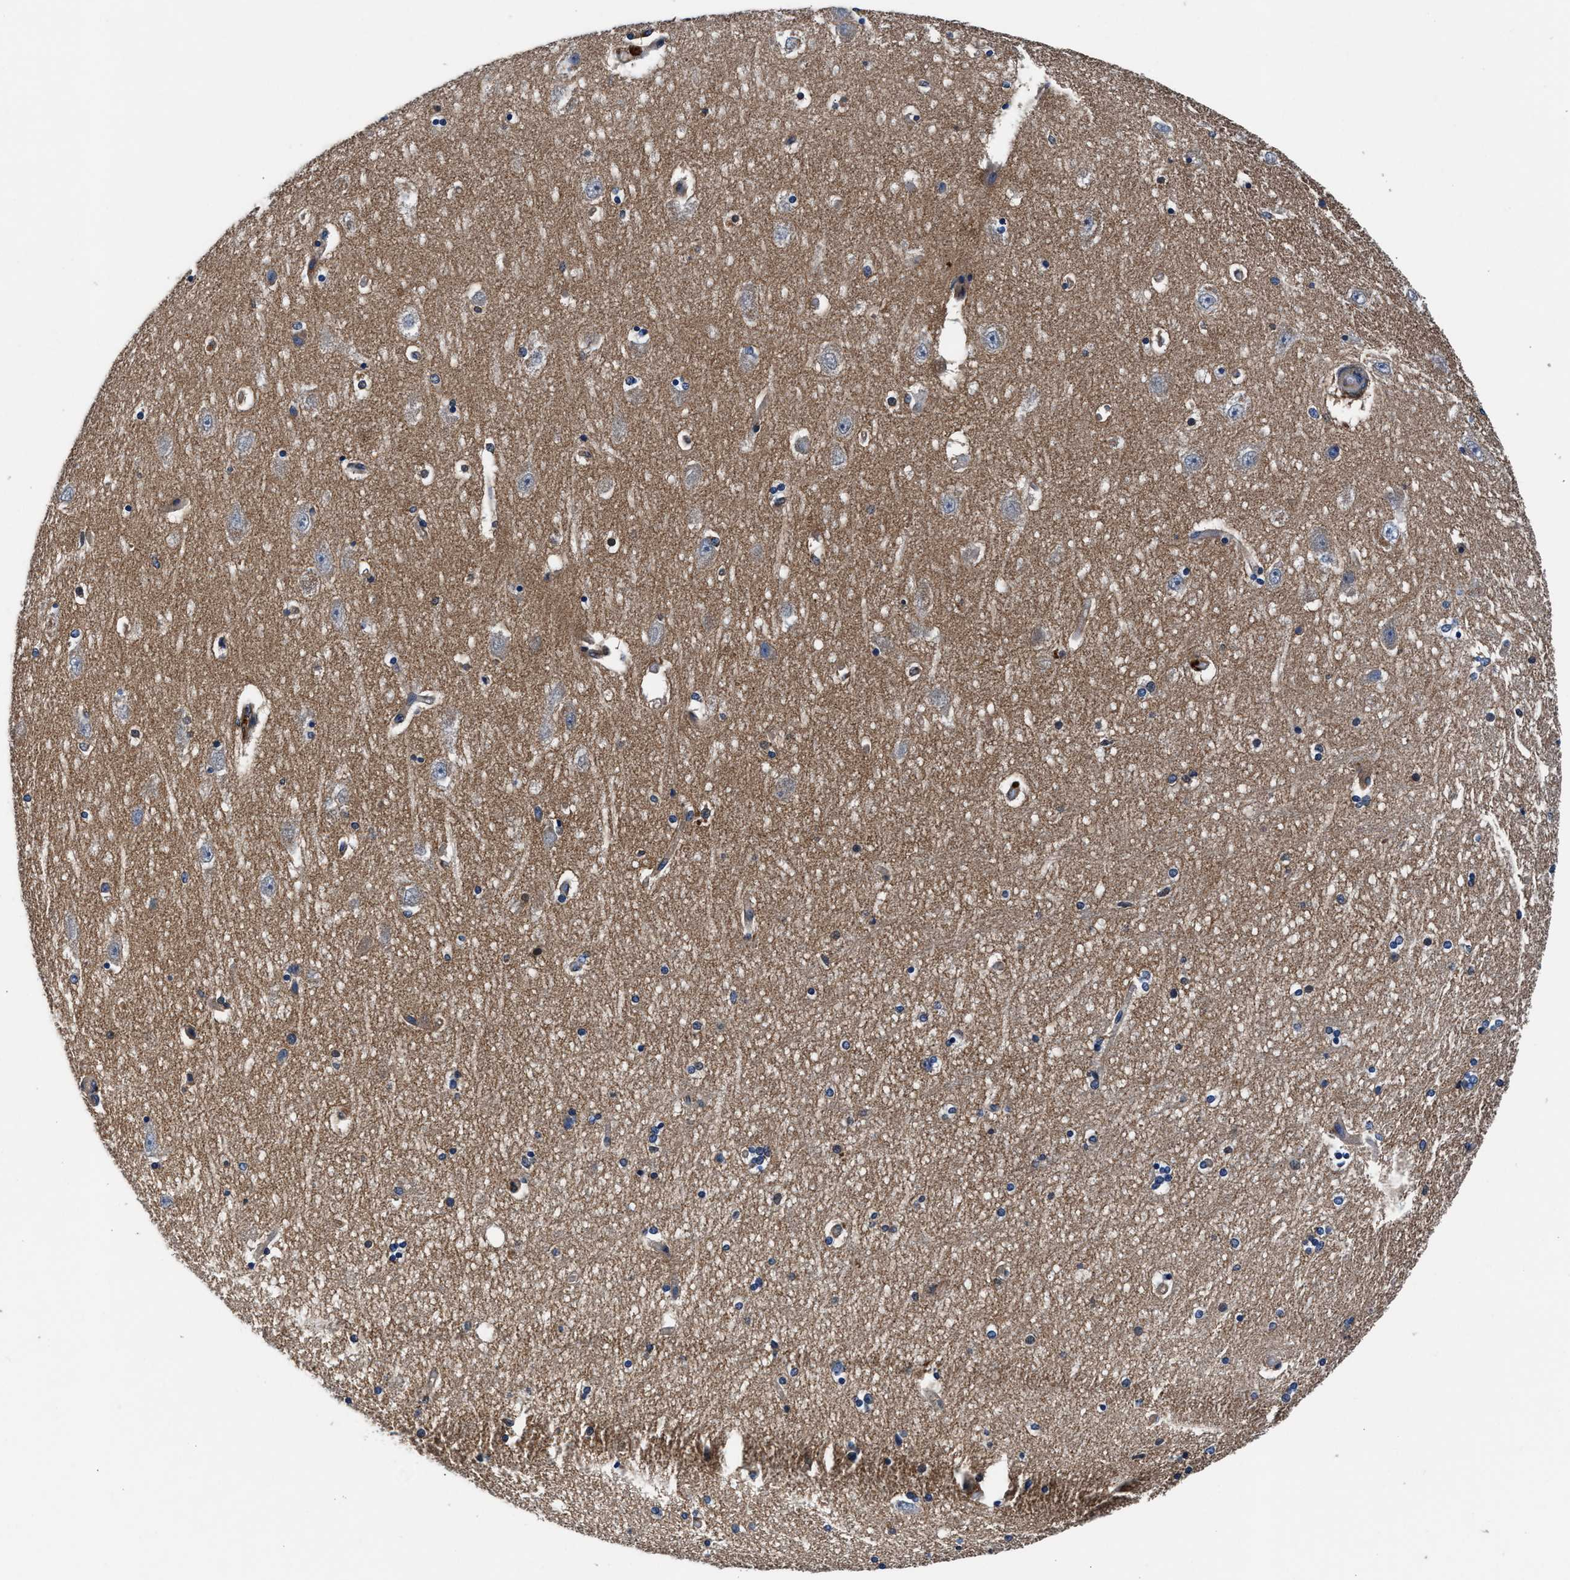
{"staining": {"intensity": "negative", "quantity": "none", "location": "none"}, "tissue": "hippocampus", "cell_type": "Glial cells", "image_type": "normal", "snomed": [{"axis": "morphology", "description": "Normal tissue, NOS"}, {"axis": "topography", "description": "Hippocampus"}], "caption": "High magnification brightfield microscopy of normal hippocampus stained with DAB (brown) and counterstained with hematoxylin (blue): glial cells show no significant positivity.", "gene": "SH3GL1", "patient": {"sex": "female", "age": 54}}